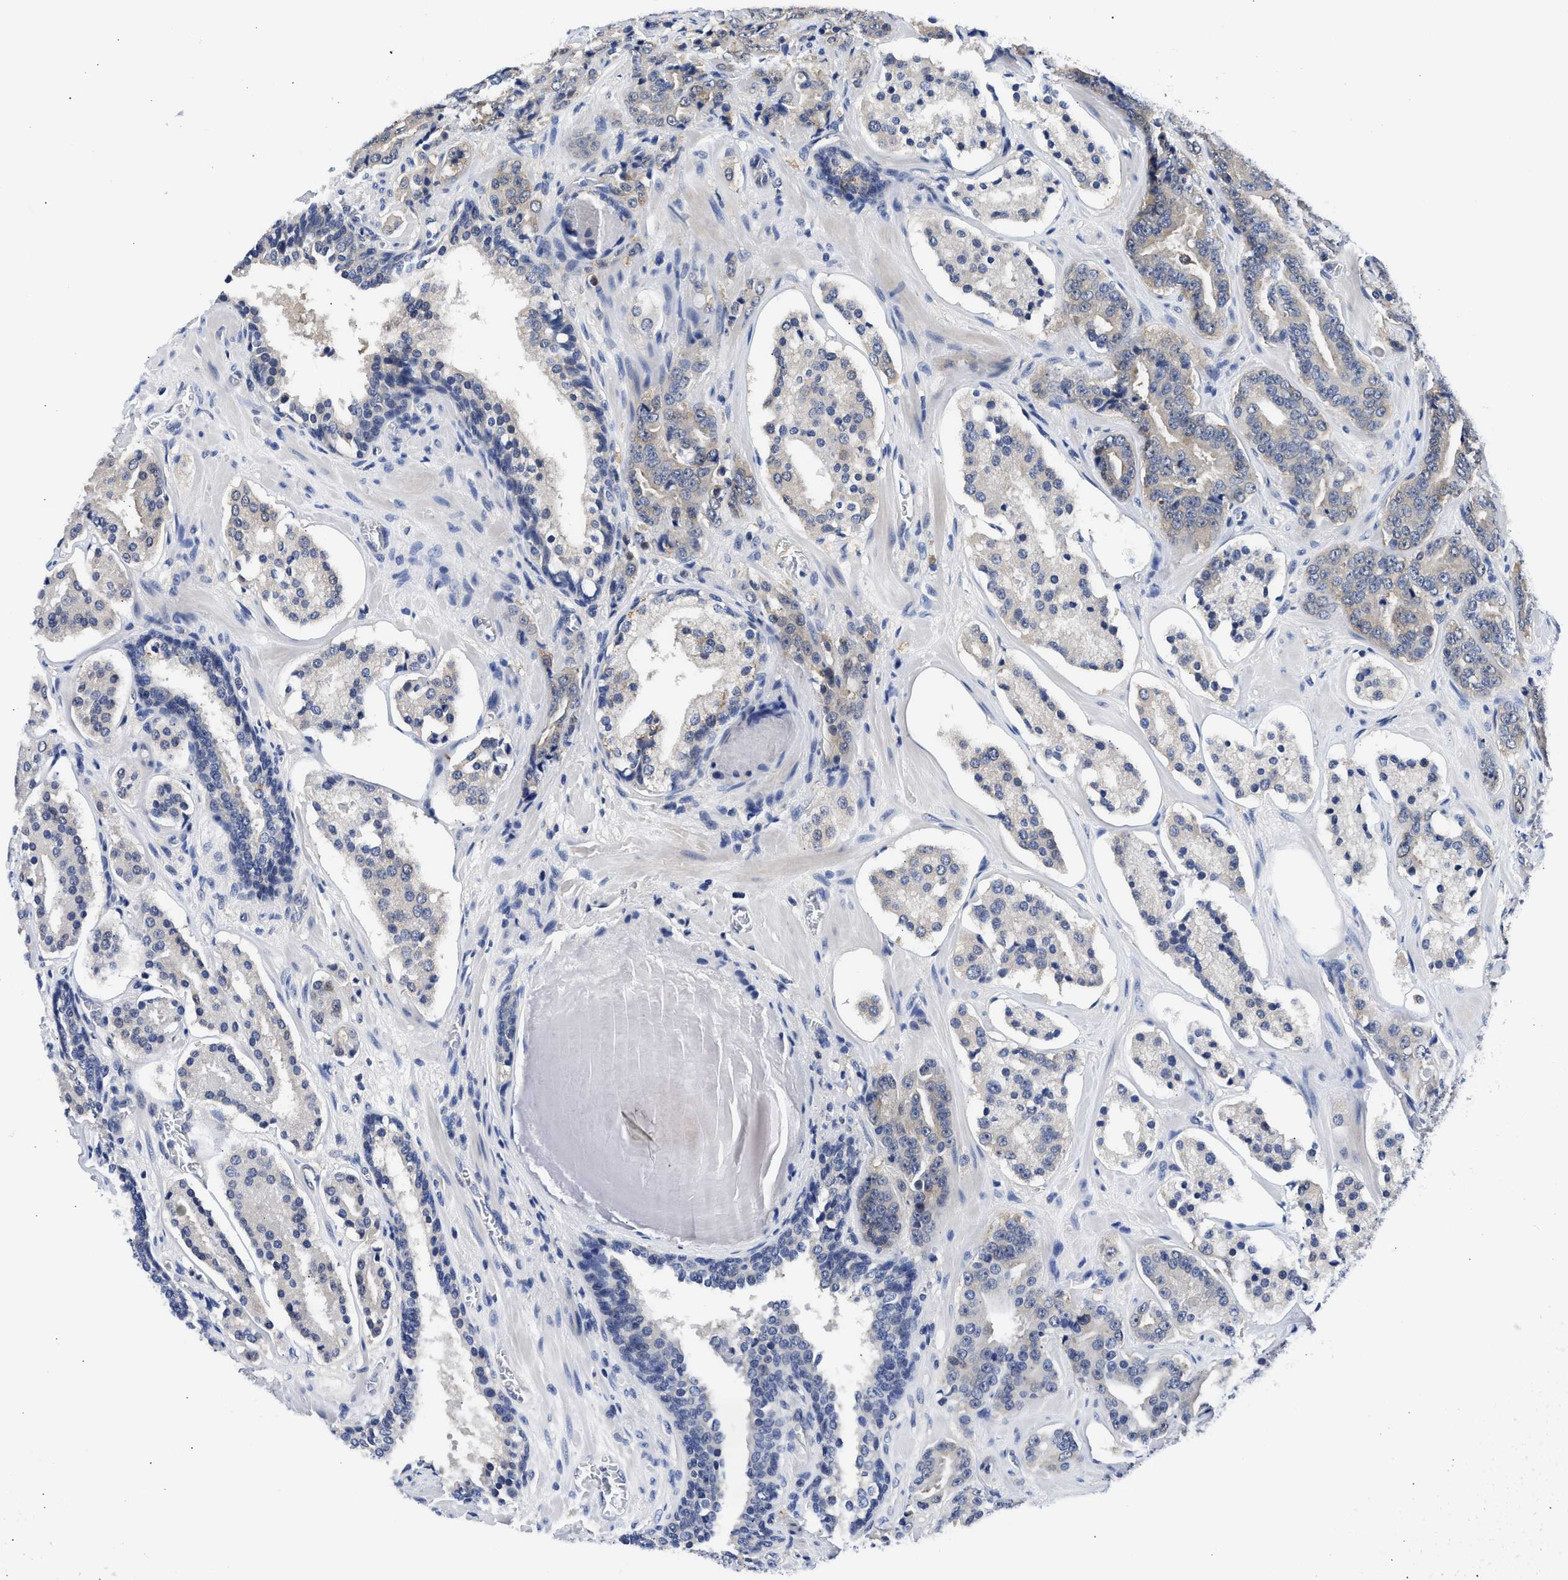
{"staining": {"intensity": "weak", "quantity": "<25%", "location": "cytoplasmic/membranous"}, "tissue": "prostate cancer", "cell_type": "Tumor cells", "image_type": "cancer", "snomed": [{"axis": "morphology", "description": "Adenocarcinoma, High grade"}, {"axis": "topography", "description": "Prostate"}], "caption": "A high-resolution image shows immunohistochemistry (IHC) staining of prostate cancer (high-grade adenocarcinoma), which exhibits no significant positivity in tumor cells.", "gene": "XPO5", "patient": {"sex": "male", "age": 60}}